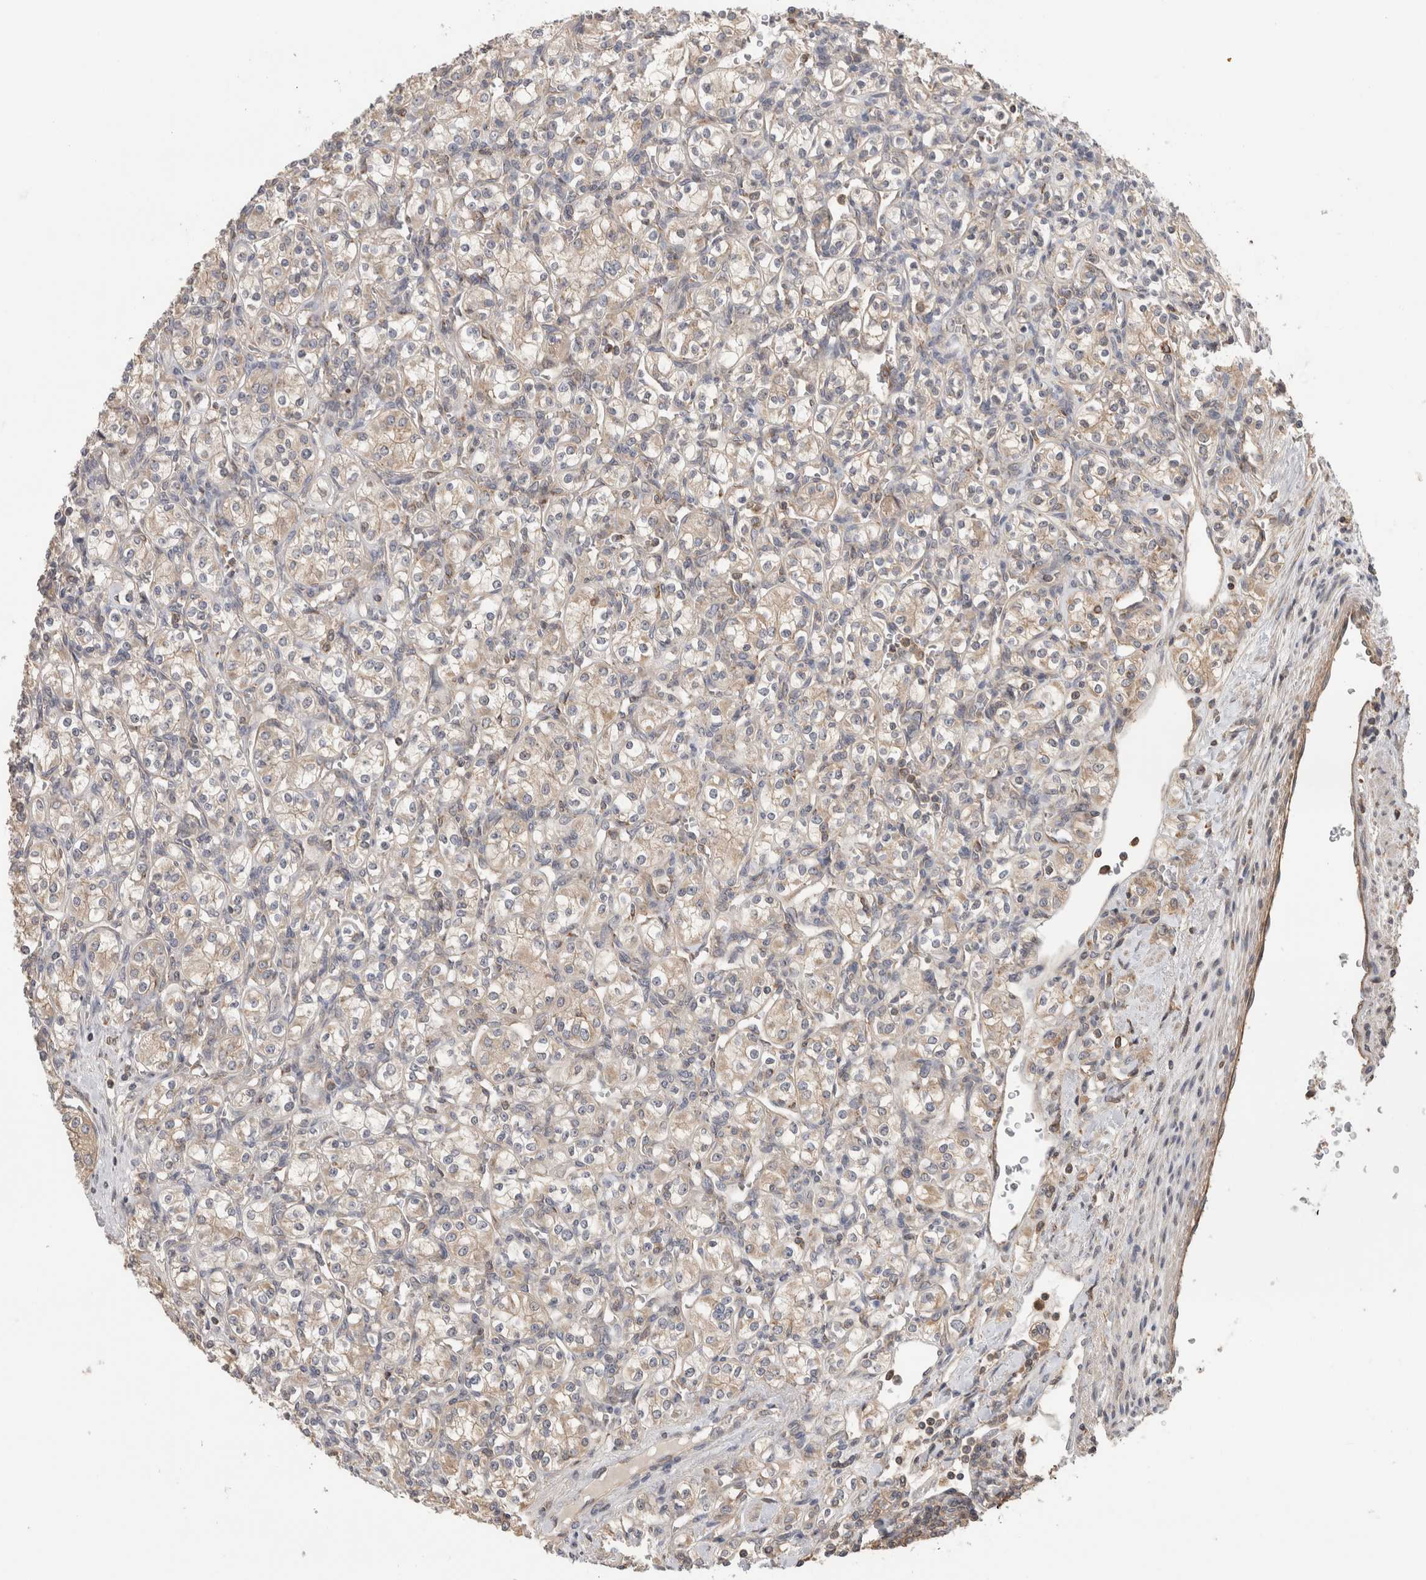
{"staining": {"intensity": "negative", "quantity": "none", "location": "none"}, "tissue": "renal cancer", "cell_type": "Tumor cells", "image_type": "cancer", "snomed": [{"axis": "morphology", "description": "Adenocarcinoma, NOS"}, {"axis": "topography", "description": "Kidney"}], "caption": "IHC micrograph of neoplastic tissue: human renal cancer (adenocarcinoma) stained with DAB demonstrates no significant protein positivity in tumor cells.", "gene": "IMMP2L", "patient": {"sex": "male", "age": 77}}